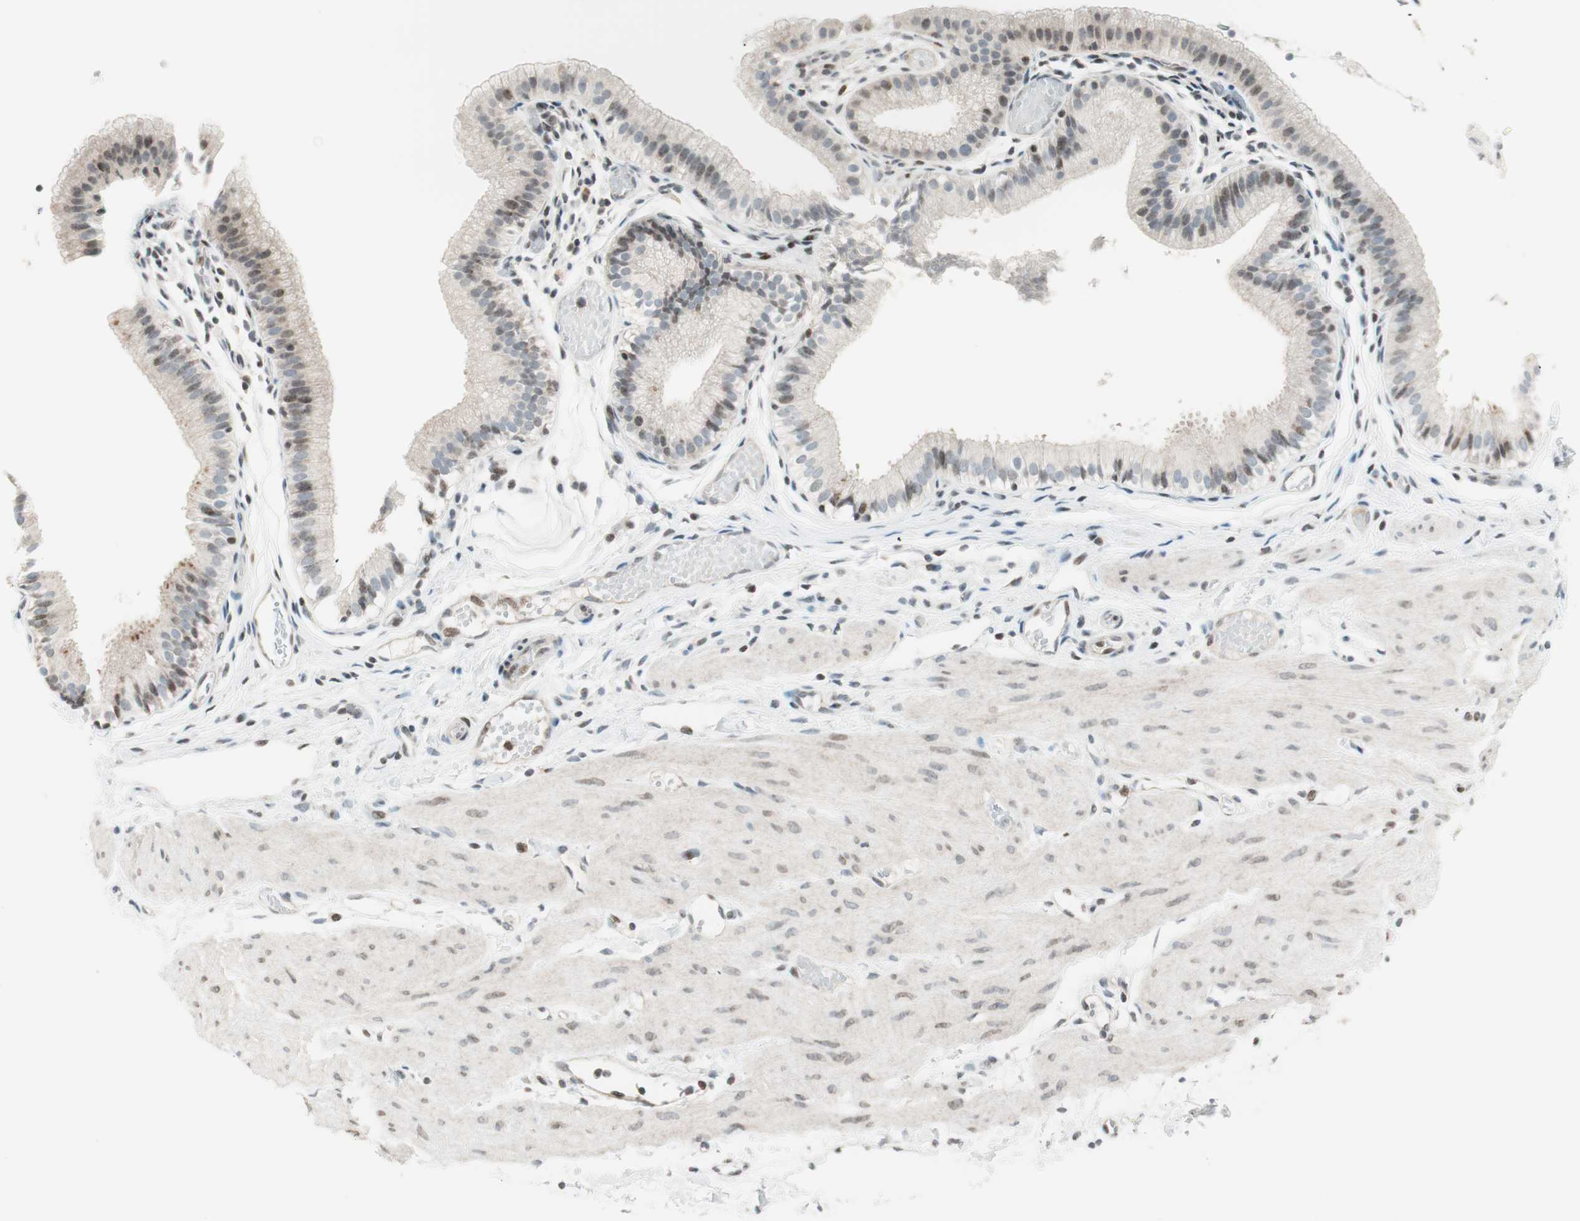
{"staining": {"intensity": "weak", "quantity": "25%-75%", "location": "cytoplasmic/membranous,nuclear"}, "tissue": "gallbladder", "cell_type": "Glandular cells", "image_type": "normal", "snomed": [{"axis": "morphology", "description": "Normal tissue, NOS"}, {"axis": "topography", "description": "Gallbladder"}], "caption": "Unremarkable gallbladder shows weak cytoplasmic/membranous,nuclear staining in approximately 25%-75% of glandular cells, visualized by immunohistochemistry.", "gene": "TPT1", "patient": {"sex": "female", "age": 26}}